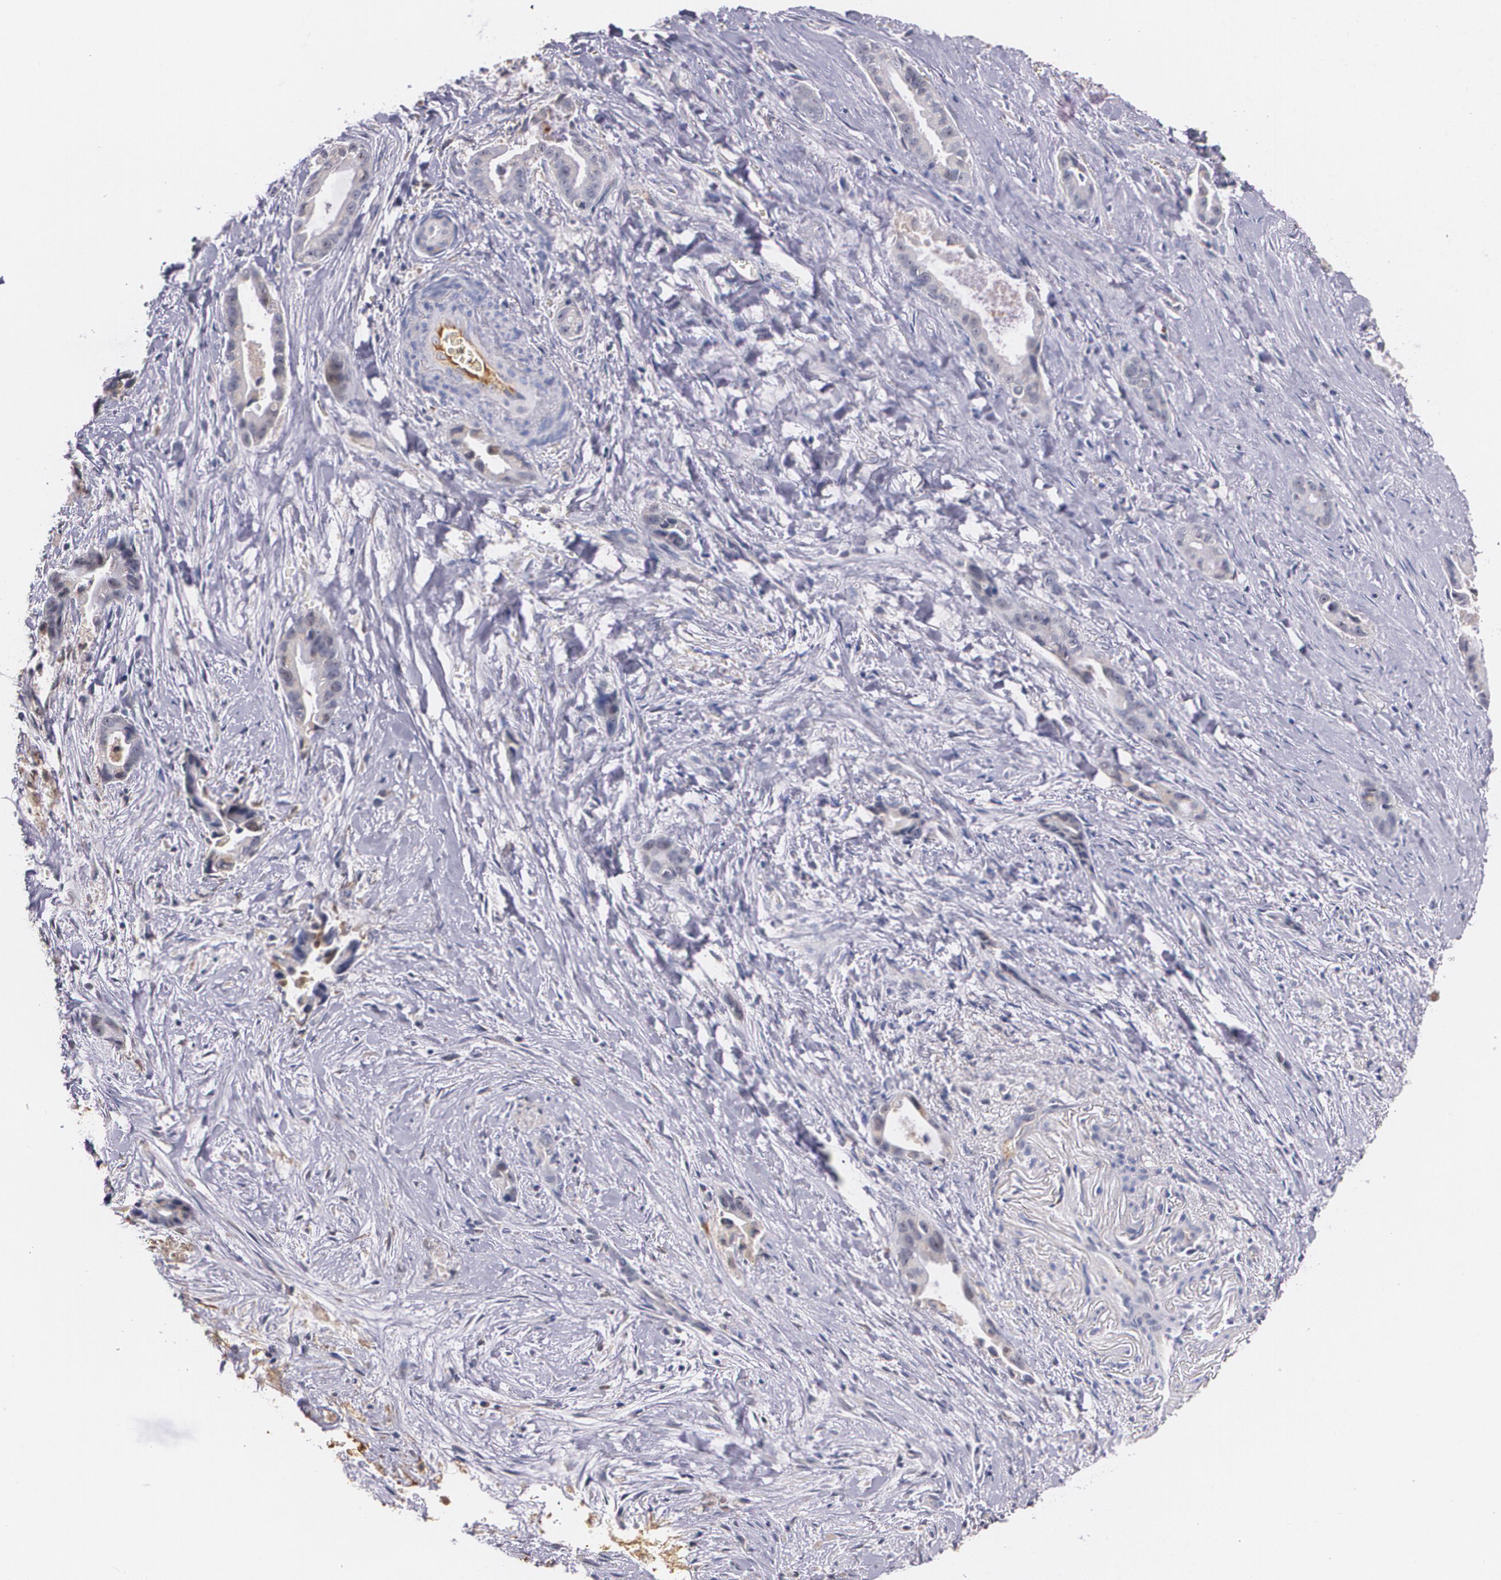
{"staining": {"intensity": "weak", "quantity": "<25%", "location": "cytoplasmic/membranous"}, "tissue": "liver cancer", "cell_type": "Tumor cells", "image_type": "cancer", "snomed": [{"axis": "morphology", "description": "Cholangiocarcinoma"}, {"axis": "topography", "description": "Liver"}], "caption": "An image of human liver cholangiocarcinoma is negative for staining in tumor cells.", "gene": "AMBP", "patient": {"sex": "female", "age": 55}}